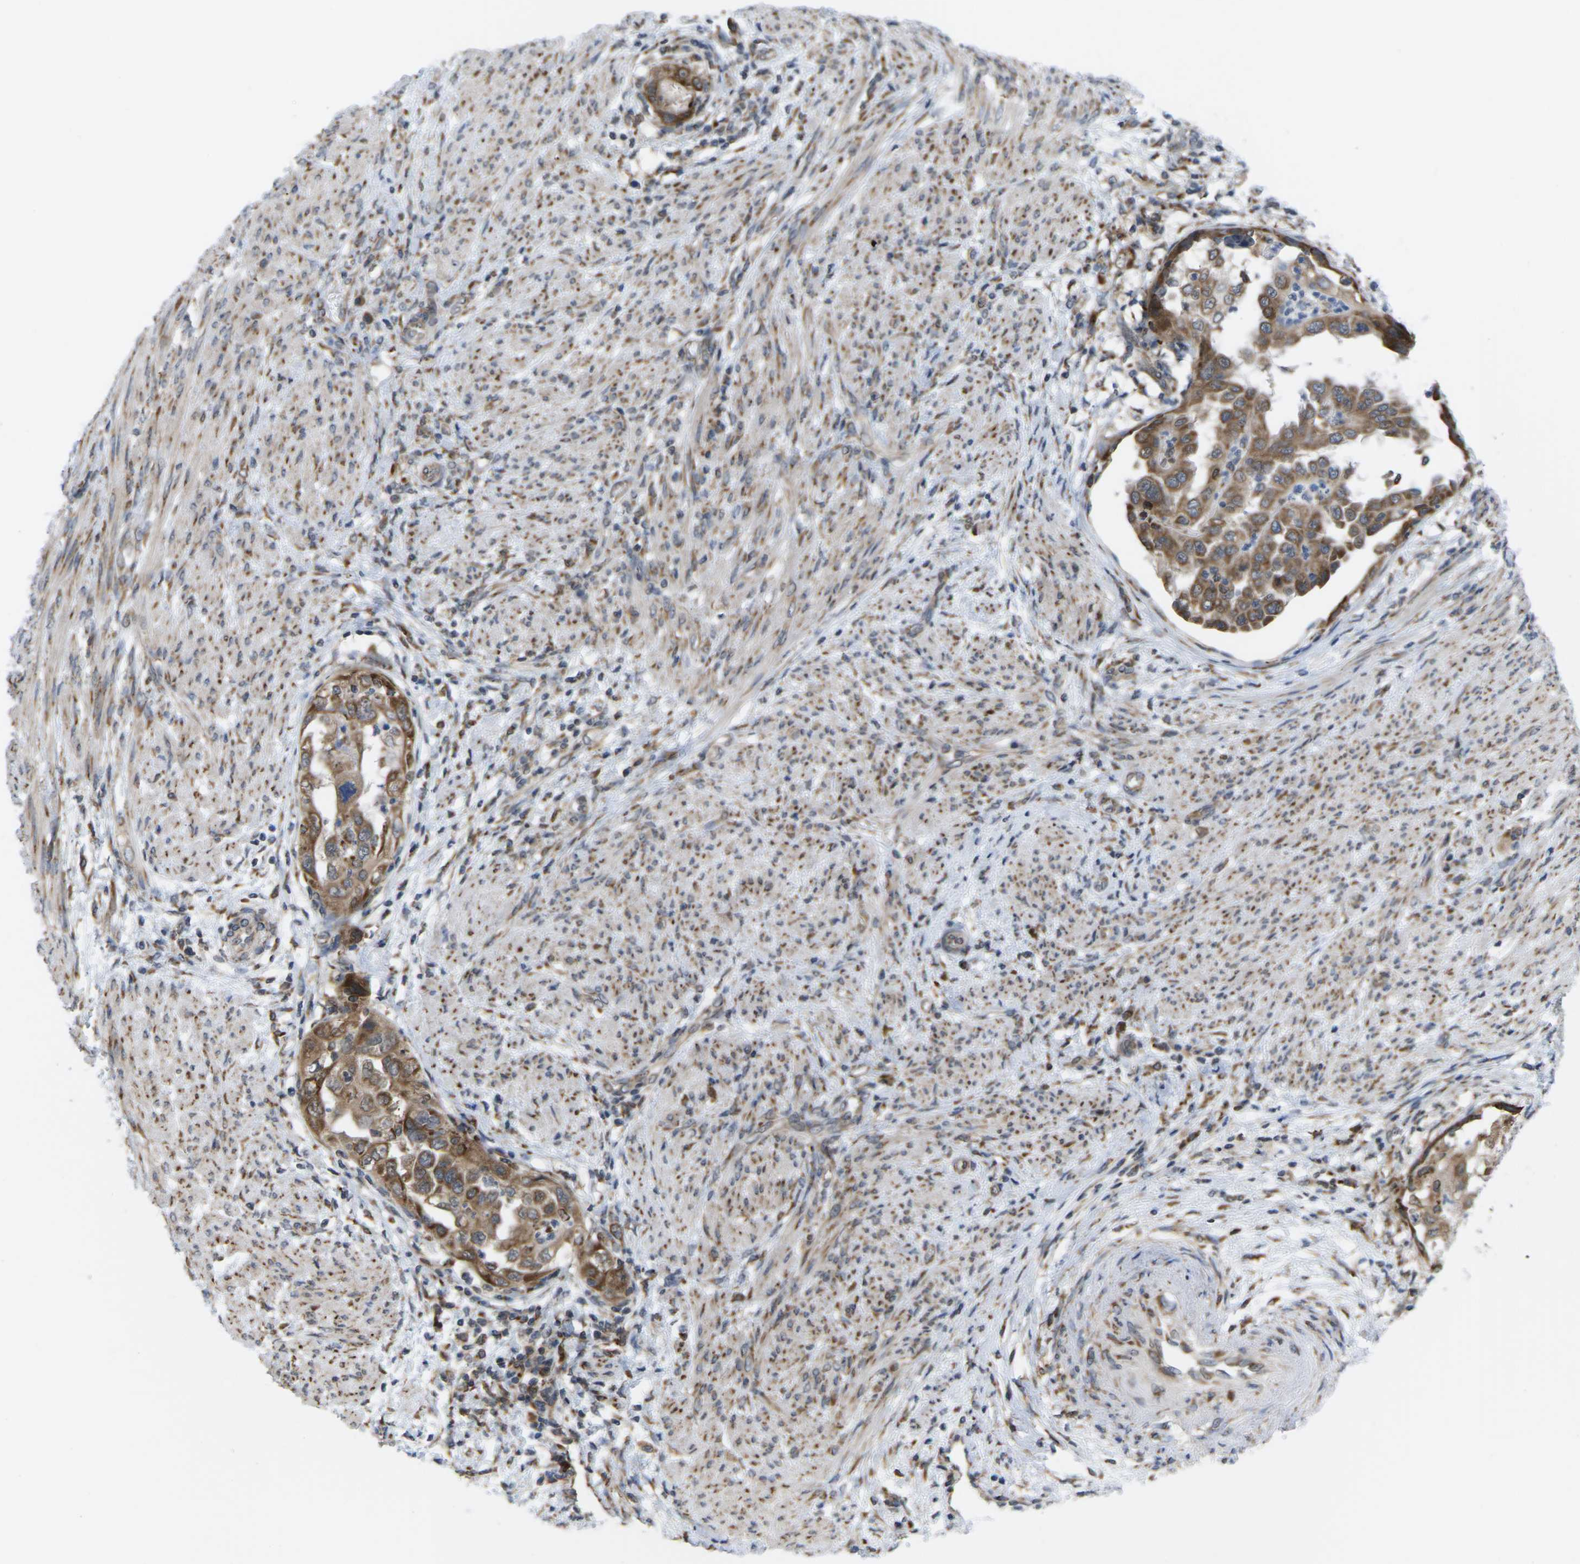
{"staining": {"intensity": "moderate", "quantity": ">75%", "location": "cytoplasmic/membranous"}, "tissue": "endometrial cancer", "cell_type": "Tumor cells", "image_type": "cancer", "snomed": [{"axis": "morphology", "description": "Adenocarcinoma, NOS"}, {"axis": "topography", "description": "Endometrium"}], "caption": "A histopathology image of human endometrial adenocarcinoma stained for a protein shows moderate cytoplasmic/membranous brown staining in tumor cells.", "gene": "PDZK1IP1", "patient": {"sex": "female", "age": 85}}